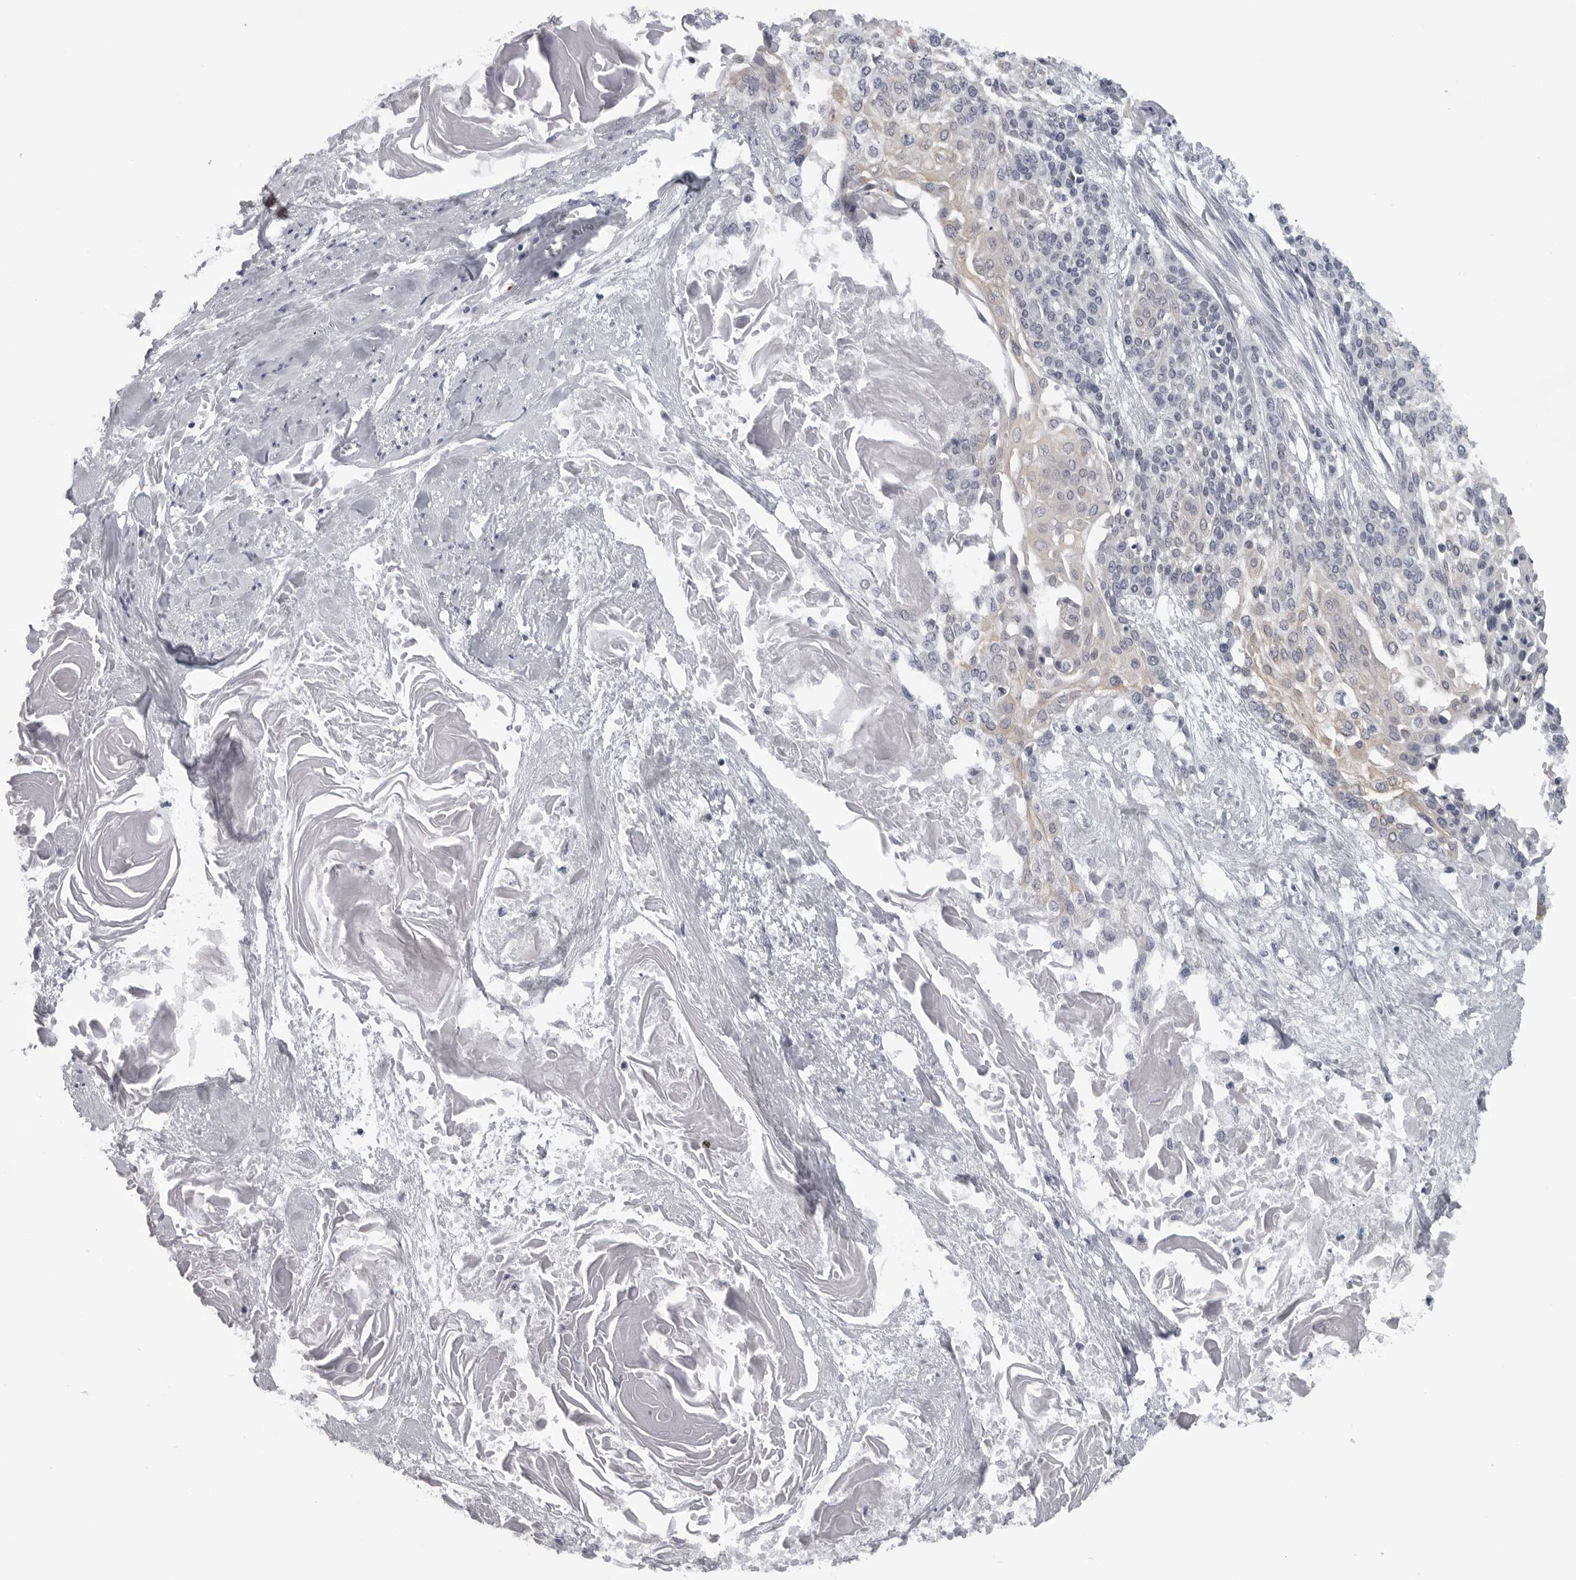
{"staining": {"intensity": "weak", "quantity": "<25%", "location": "cytoplasmic/membranous"}, "tissue": "cervical cancer", "cell_type": "Tumor cells", "image_type": "cancer", "snomed": [{"axis": "morphology", "description": "Squamous cell carcinoma, NOS"}, {"axis": "topography", "description": "Cervix"}], "caption": "Tumor cells show no significant protein positivity in cervical cancer (squamous cell carcinoma).", "gene": "LYSMD1", "patient": {"sex": "female", "age": 57}}